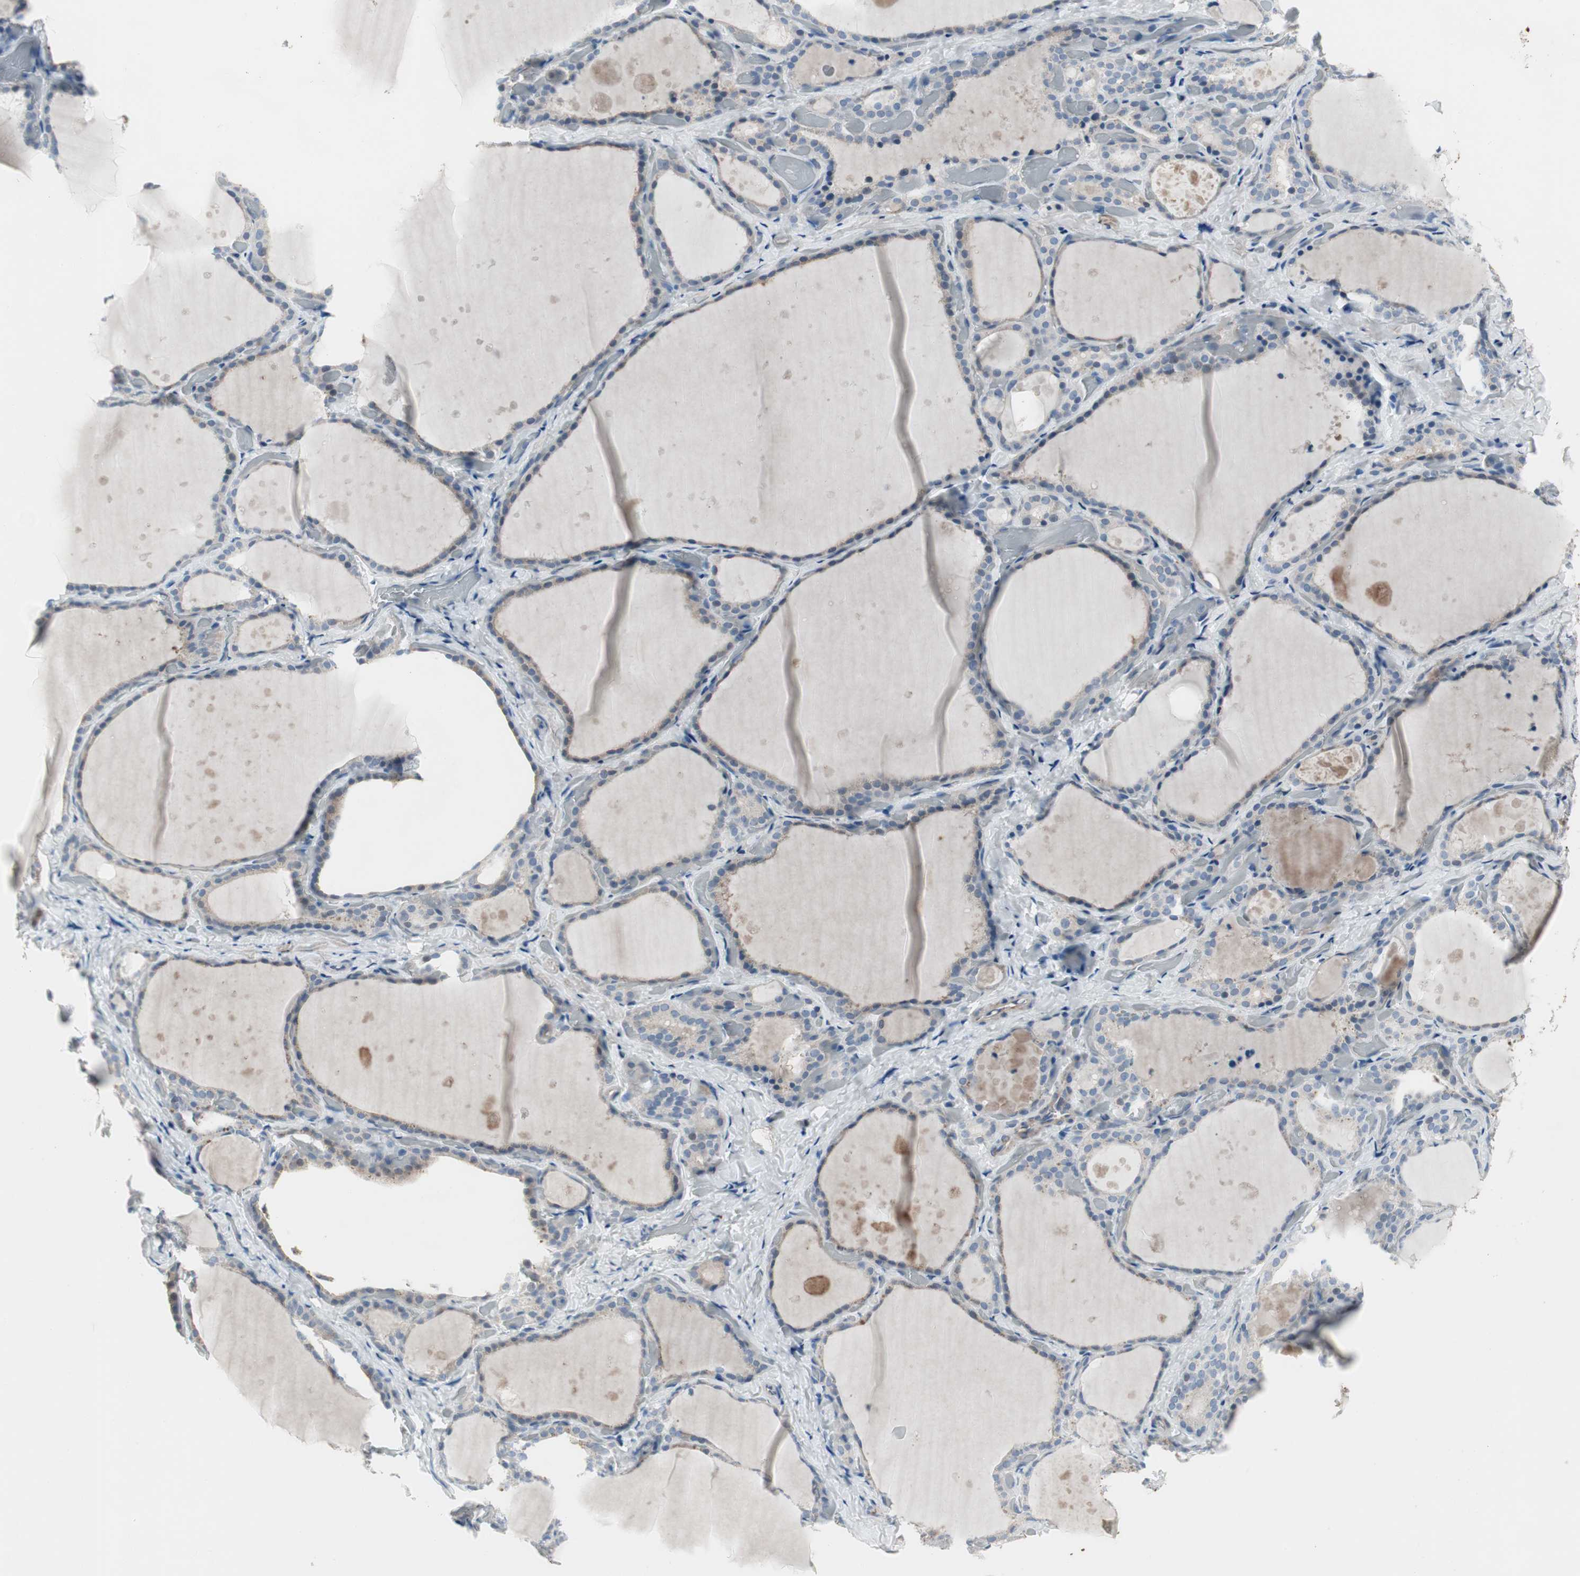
{"staining": {"intensity": "weak", "quantity": "25%-75%", "location": "cytoplasmic/membranous"}, "tissue": "thyroid gland", "cell_type": "Glandular cells", "image_type": "normal", "snomed": [{"axis": "morphology", "description": "Normal tissue, NOS"}, {"axis": "topography", "description": "Thyroid gland"}], "caption": "Immunohistochemical staining of unremarkable human thyroid gland displays 25%-75% levels of weak cytoplasmic/membranous protein positivity in approximately 25%-75% of glandular cells.", "gene": "PIGR", "patient": {"sex": "female", "age": 44}}